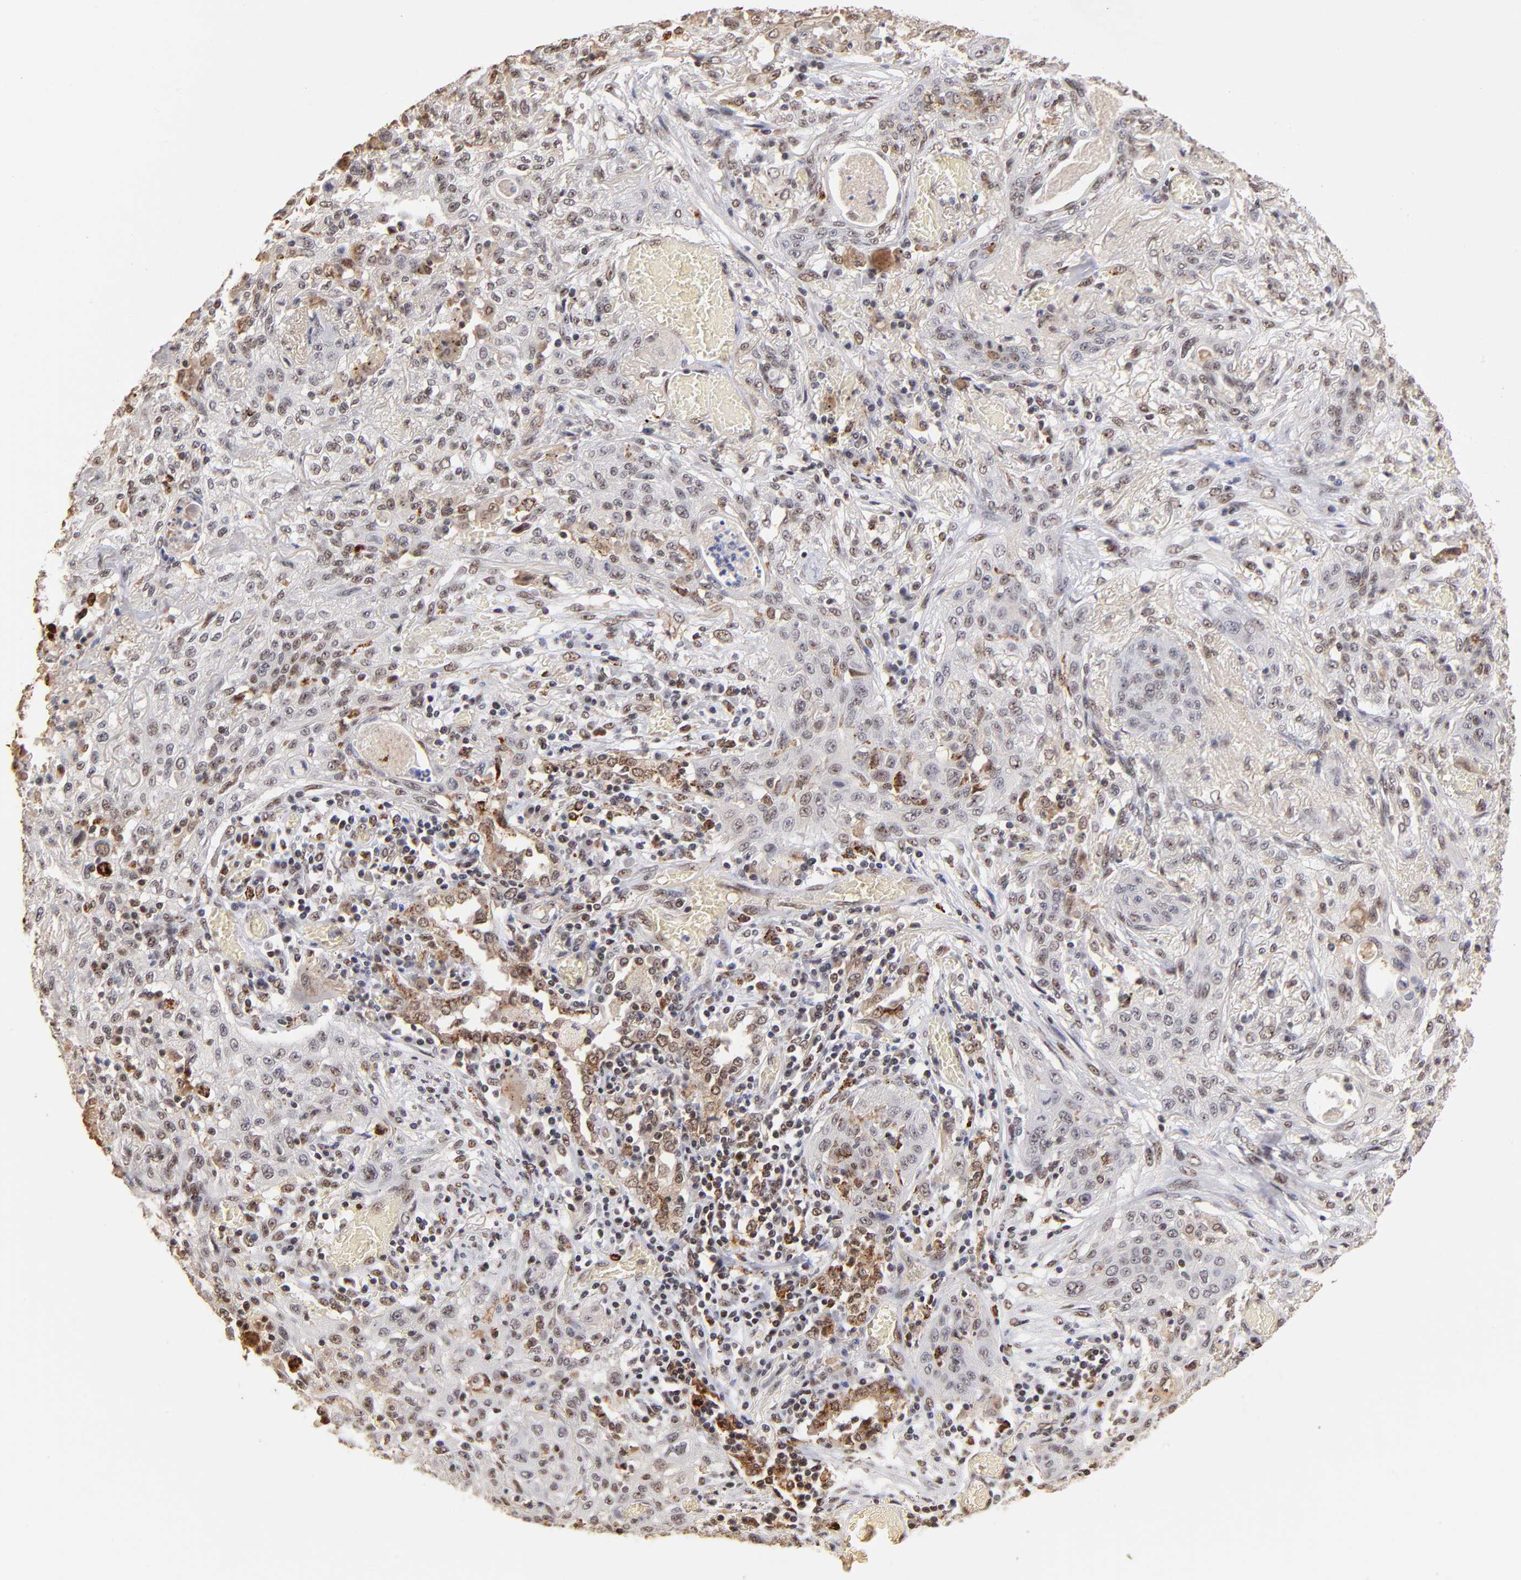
{"staining": {"intensity": "moderate", "quantity": "25%-75%", "location": "nuclear"}, "tissue": "lung cancer", "cell_type": "Tumor cells", "image_type": "cancer", "snomed": [{"axis": "morphology", "description": "Squamous cell carcinoma, NOS"}, {"axis": "topography", "description": "Lung"}], "caption": "Immunohistochemical staining of human squamous cell carcinoma (lung) demonstrates medium levels of moderate nuclear staining in approximately 25%-75% of tumor cells. (Brightfield microscopy of DAB IHC at high magnification).", "gene": "ZNF146", "patient": {"sex": "female", "age": 47}}